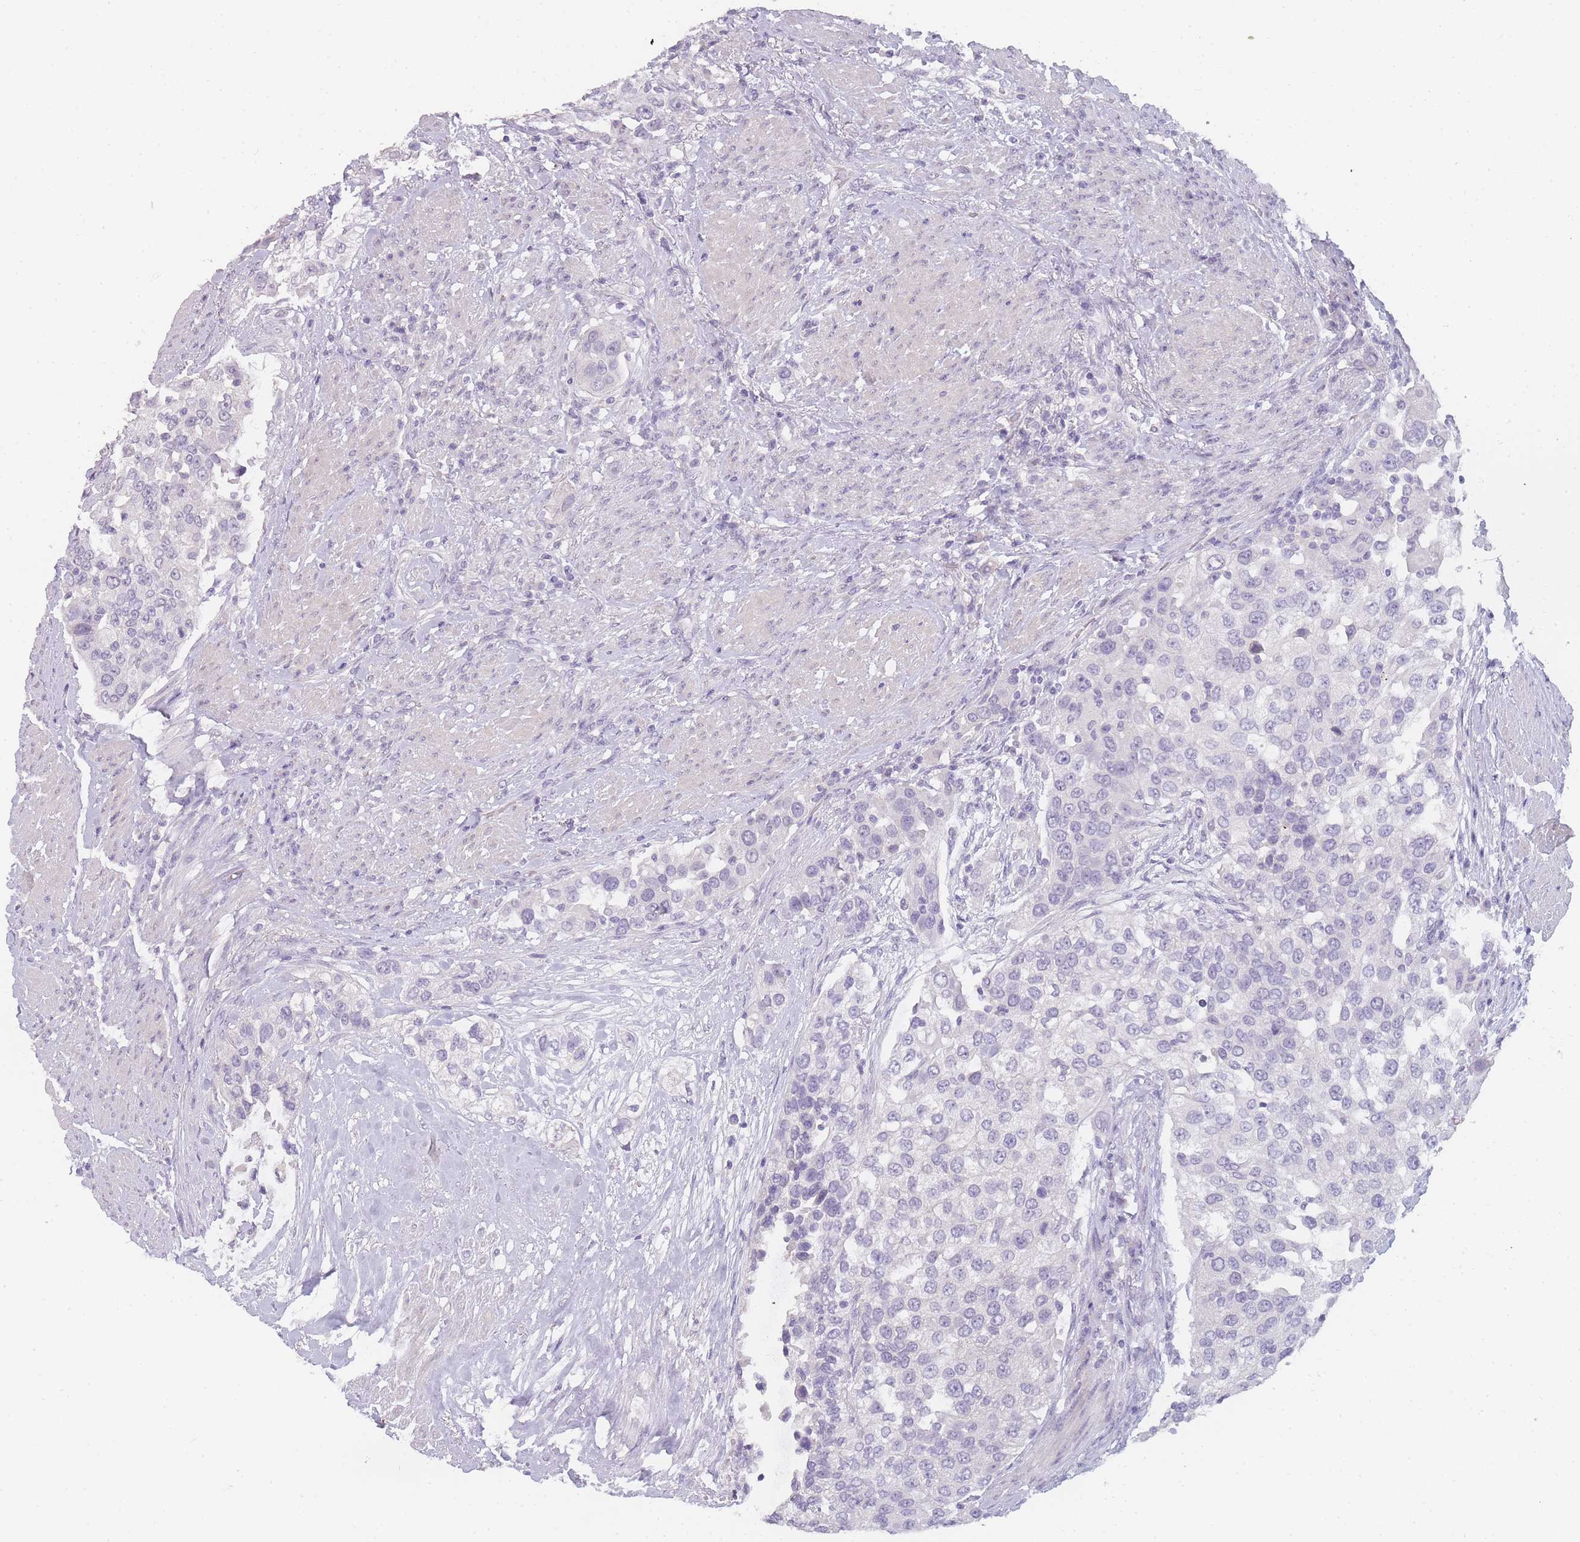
{"staining": {"intensity": "negative", "quantity": "none", "location": "none"}, "tissue": "urothelial cancer", "cell_type": "Tumor cells", "image_type": "cancer", "snomed": [{"axis": "morphology", "description": "Urothelial carcinoma, High grade"}, {"axis": "topography", "description": "Urinary bladder"}], "caption": "Urothelial carcinoma (high-grade) was stained to show a protein in brown. There is no significant expression in tumor cells. The staining is performed using DAB brown chromogen with nuclei counter-stained in using hematoxylin.", "gene": "INS", "patient": {"sex": "female", "age": 80}}